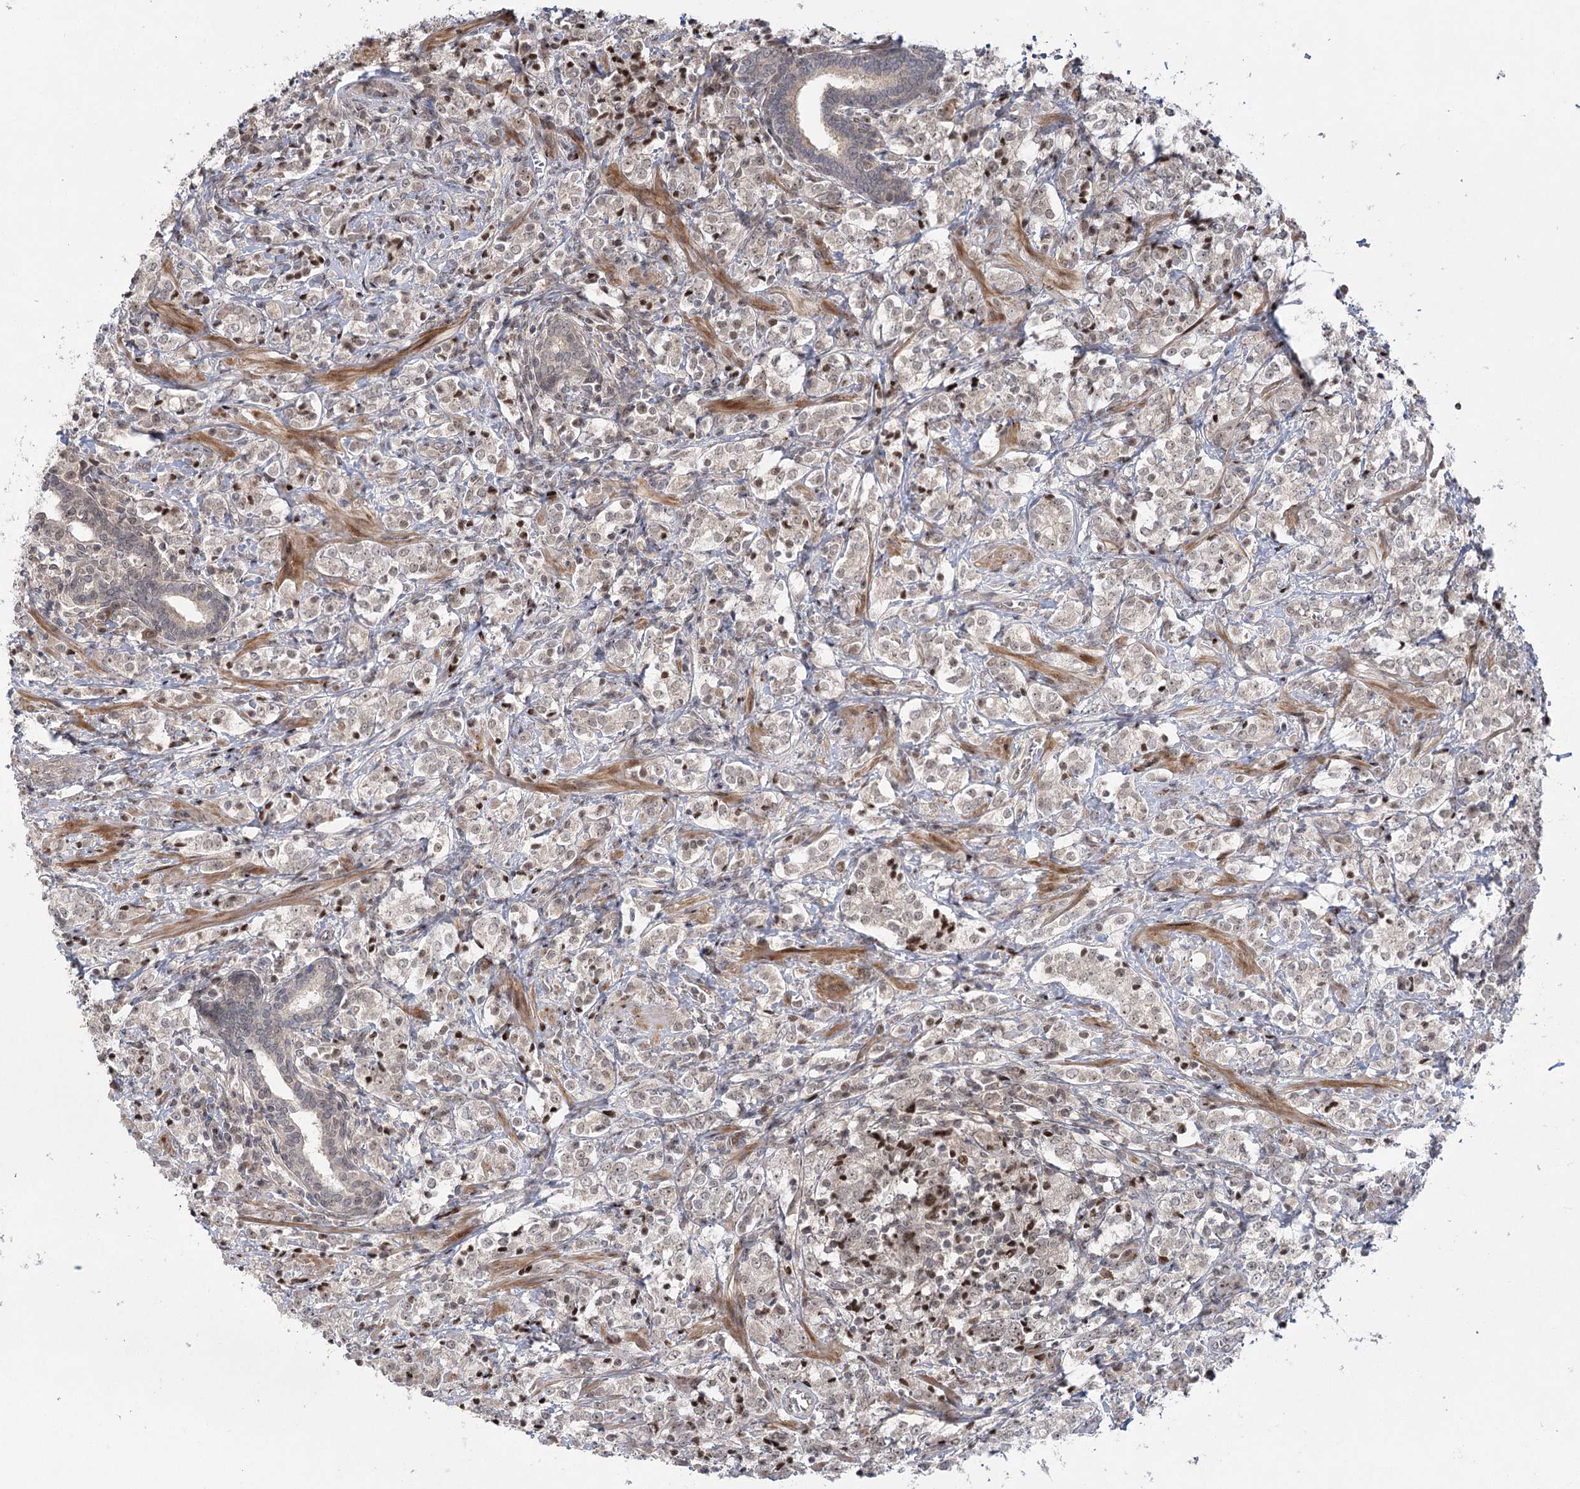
{"staining": {"intensity": "weak", "quantity": "<25%", "location": "nuclear"}, "tissue": "prostate cancer", "cell_type": "Tumor cells", "image_type": "cancer", "snomed": [{"axis": "morphology", "description": "Adenocarcinoma, High grade"}, {"axis": "topography", "description": "Prostate"}], "caption": "High magnification brightfield microscopy of prostate cancer stained with DAB (3,3'-diaminobenzidine) (brown) and counterstained with hematoxylin (blue): tumor cells show no significant expression.", "gene": "HELQ", "patient": {"sex": "male", "age": 69}}